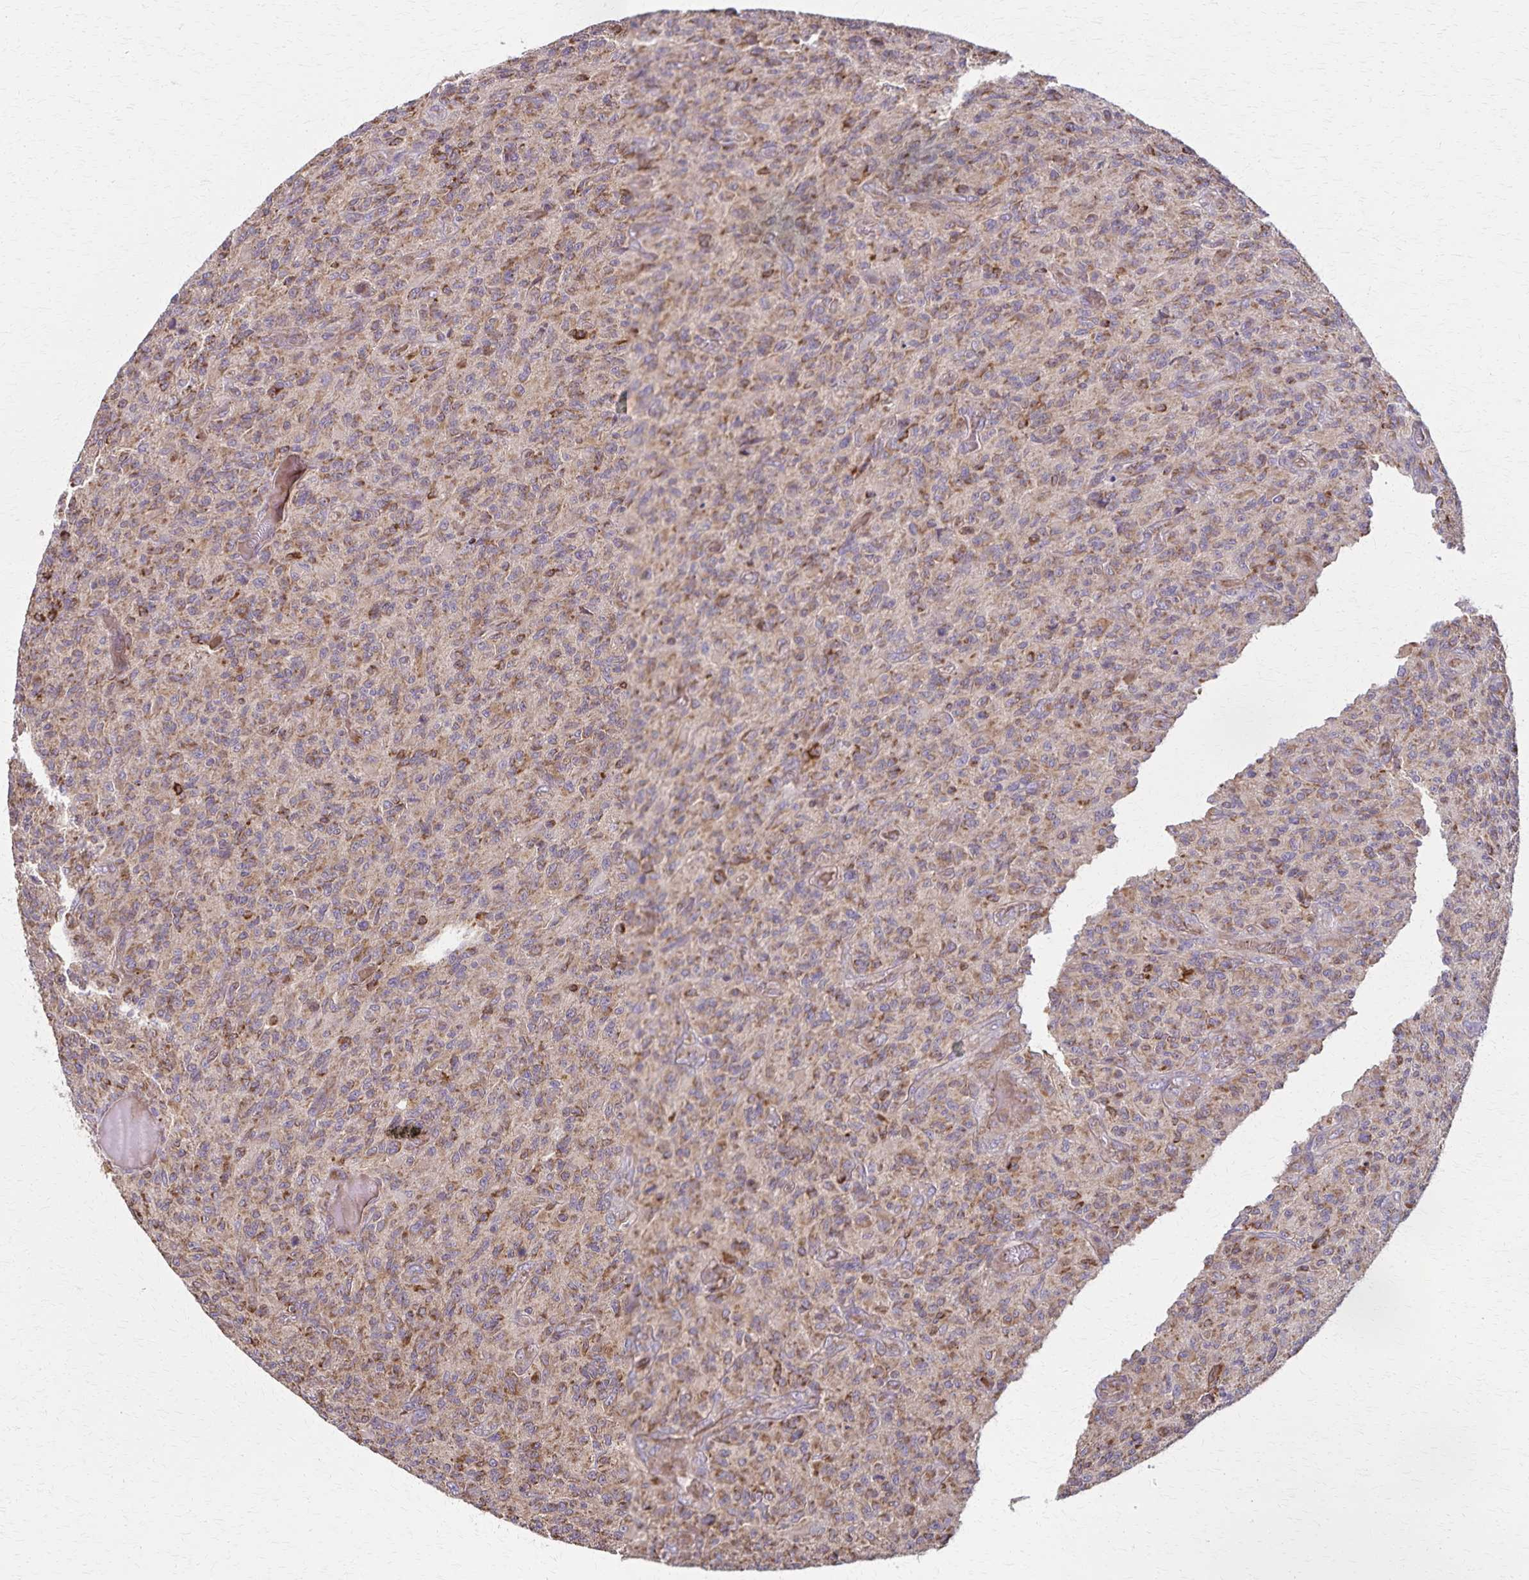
{"staining": {"intensity": "moderate", "quantity": "25%-75%", "location": "cytoplasmic/membranous"}, "tissue": "glioma", "cell_type": "Tumor cells", "image_type": "cancer", "snomed": [{"axis": "morphology", "description": "Glioma, malignant, High grade"}, {"axis": "topography", "description": "Brain"}], "caption": "Protein expression analysis of human glioma reveals moderate cytoplasmic/membranous expression in about 25%-75% of tumor cells. The protein is shown in brown color, while the nuclei are stained blue.", "gene": "RNF10", "patient": {"sex": "male", "age": 61}}